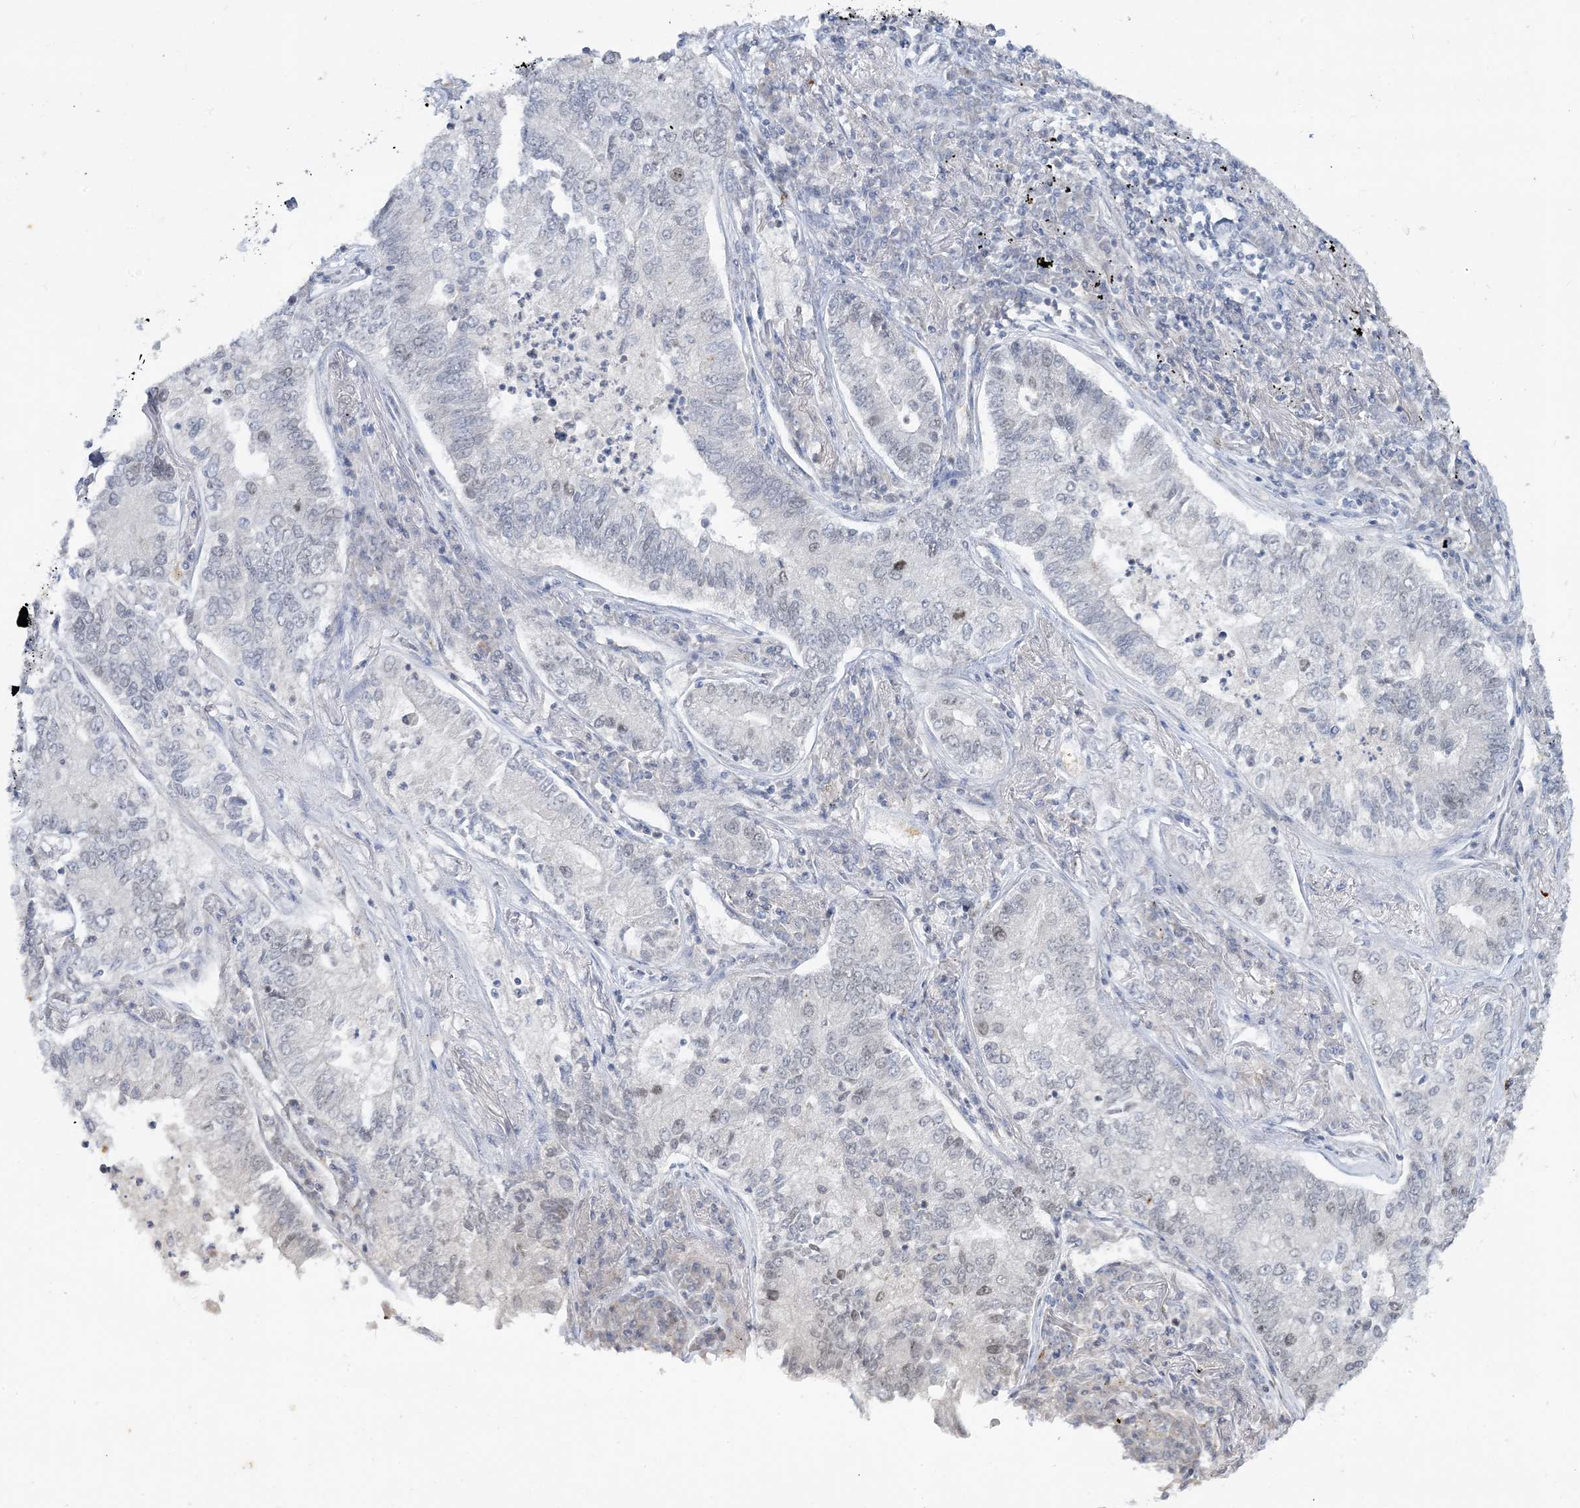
{"staining": {"intensity": "negative", "quantity": "none", "location": "none"}, "tissue": "lung cancer", "cell_type": "Tumor cells", "image_type": "cancer", "snomed": [{"axis": "morphology", "description": "Adenocarcinoma, NOS"}, {"axis": "topography", "description": "Lung"}], "caption": "Lung cancer (adenocarcinoma) was stained to show a protein in brown. There is no significant expression in tumor cells.", "gene": "LEXM", "patient": {"sex": "male", "age": 49}}